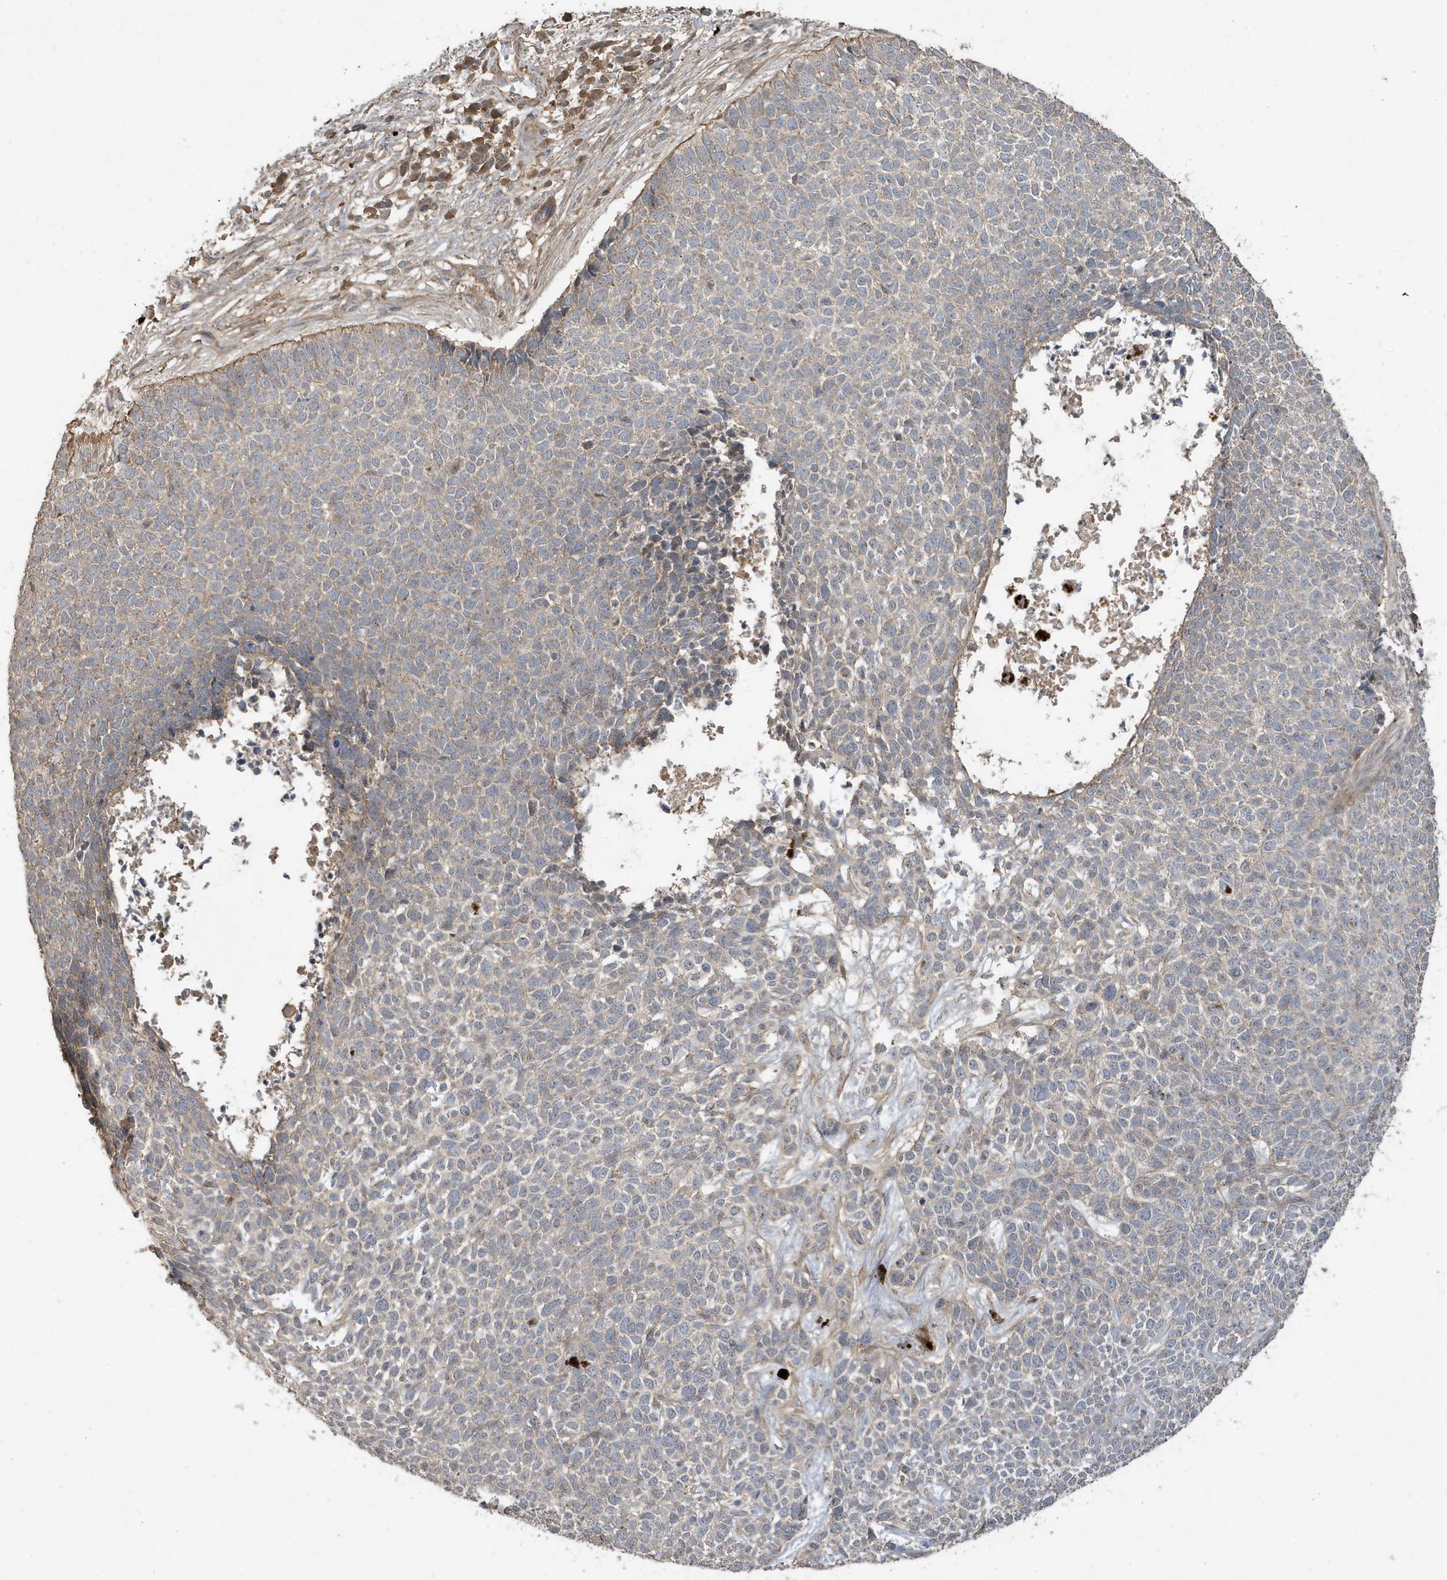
{"staining": {"intensity": "negative", "quantity": "none", "location": "none"}, "tissue": "skin cancer", "cell_type": "Tumor cells", "image_type": "cancer", "snomed": [{"axis": "morphology", "description": "Basal cell carcinoma"}, {"axis": "topography", "description": "Skin"}], "caption": "A high-resolution image shows immunohistochemistry staining of skin basal cell carcinoma, which displays no significant staining in tumor cells. (DAB (3,3'-diaminobenzidine) immunohistochemistry (IHC) with hematoxylin counter stain).", "gene": "PRRT3", "patient": {"sex": "female", "age": 84}}